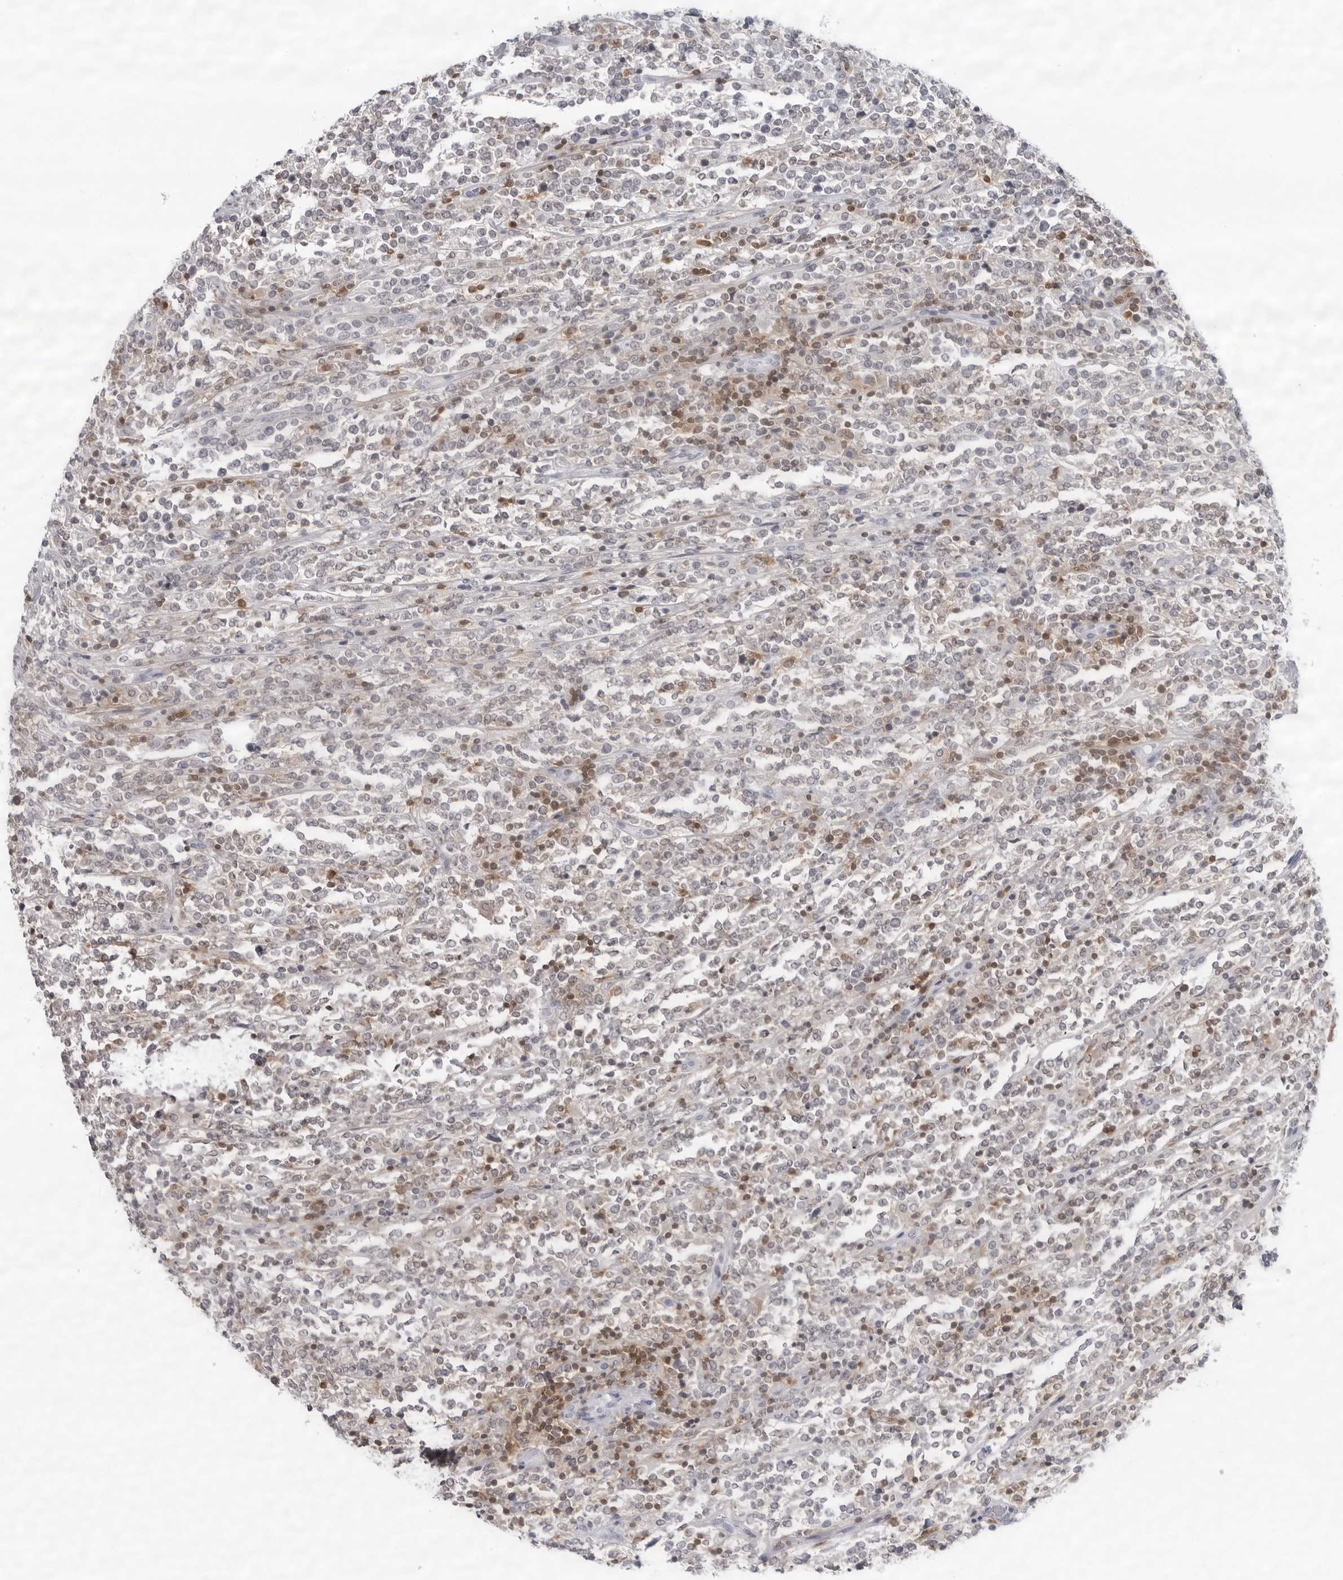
{"staining": {"intensity": "moderate", "quantity": "<25%", "location": "cytoplasmic/membranous,nuclear"}, "tissue": "lymphoma", "cell_type": "Tumor cells", "image_type": "cancer", "snomed": [{"axis": "morphology", "description": "Malignant lymphoma, non-Hodgkin's type, High grade"}, {"axis": "topography", "description": "Soft tissue"}], "caption": "There is low levels of moderate cytoplasmic/membranous and nuclear positivity in tumor cells of lymphoma, as demonstrated by immunohistochemical staining (brown color).", "gene": "FMNL1", "patient": {"sex": "male", "age": 18}}